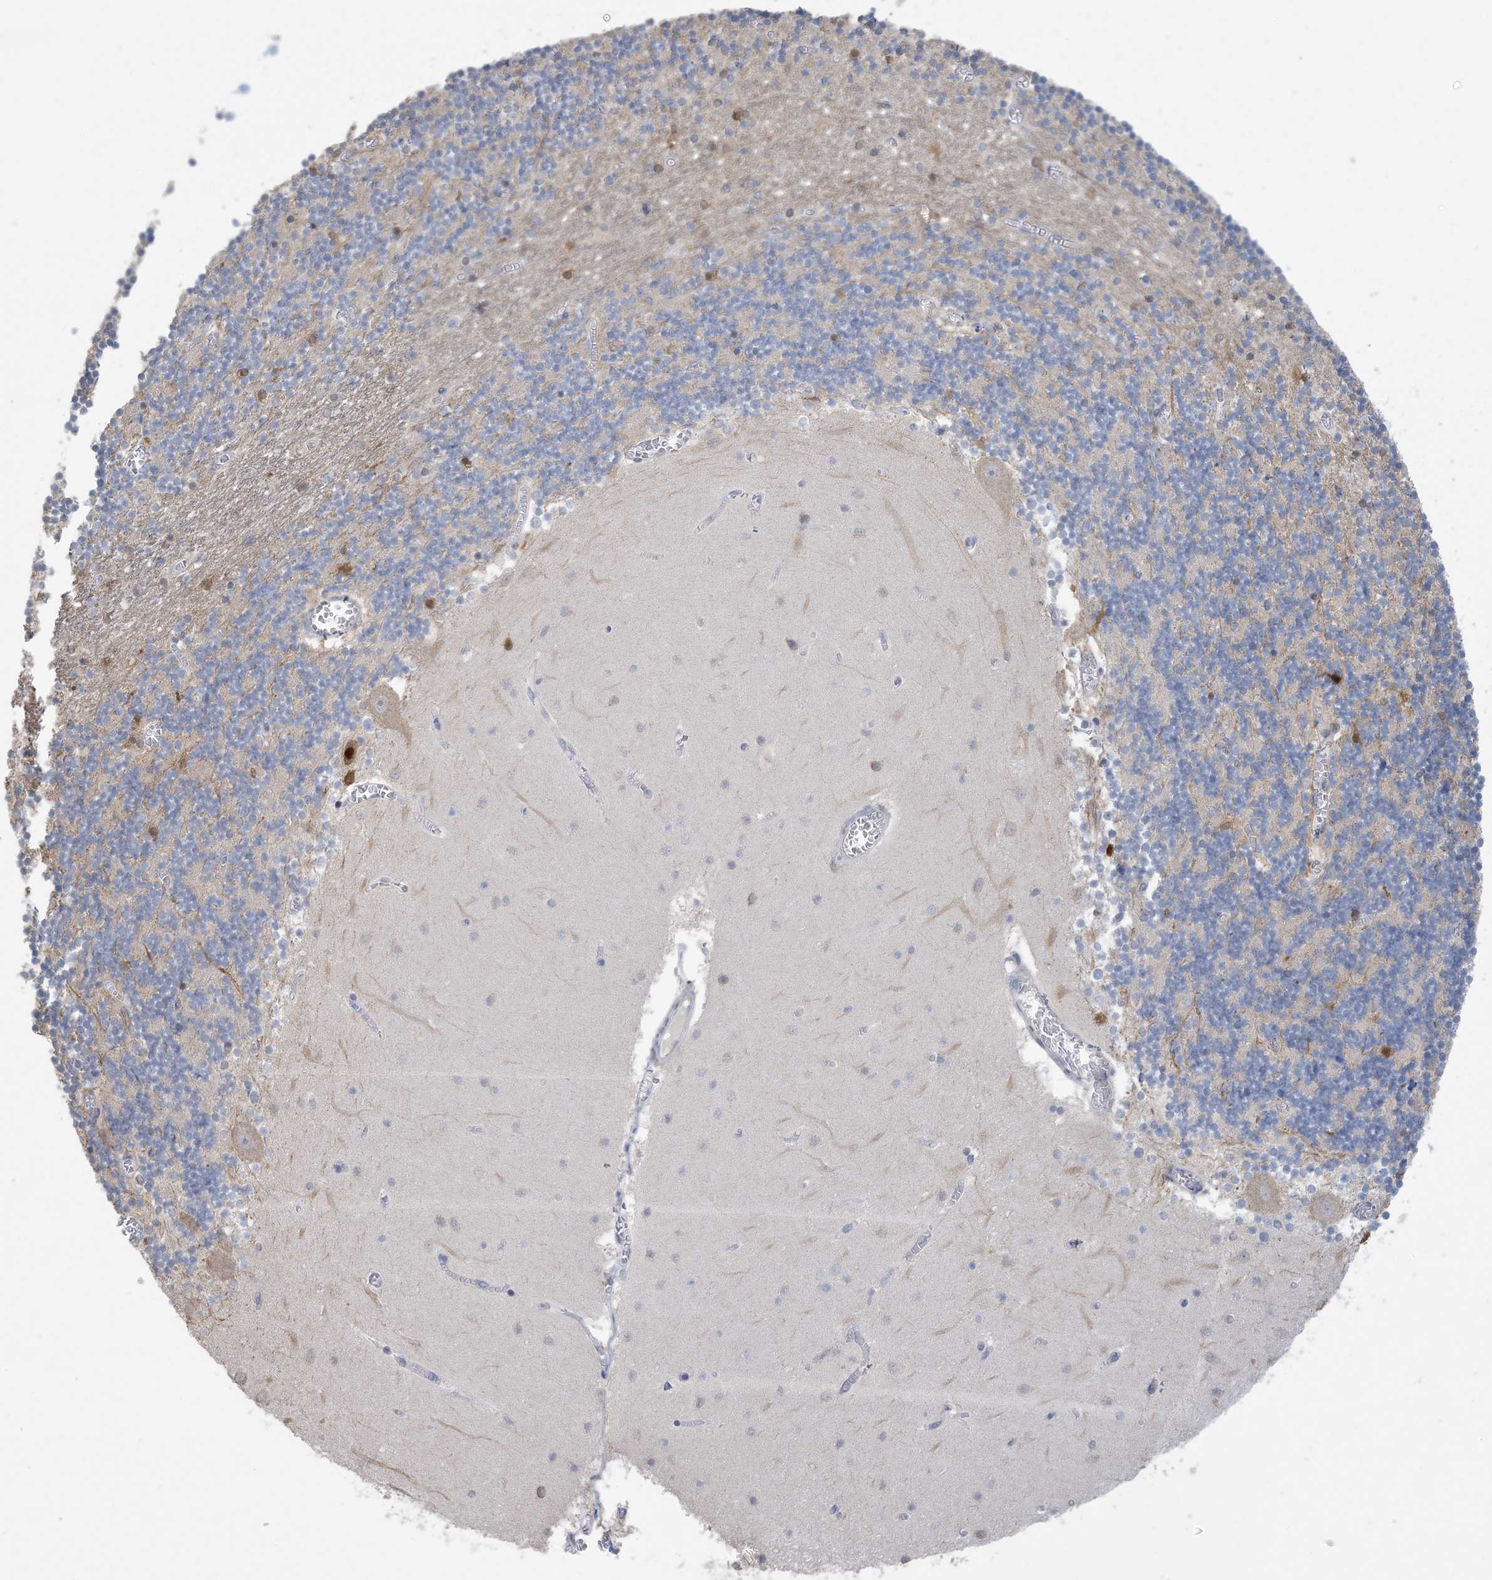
{"staining": {"intensity": "negative", "quantity": "none", "location": "none"}, "tissue": "cerebellum", "cell_type": "Cells in granular layer", "image_type": "normal", "snomed": [{"axis": "morphology", "description": "Normal tissue, NOS"}, {"axis": "topography", "description": "Cerebellum"}], "caption": "DAB immunohistochemical staining of unremarkable human cerebellum demonstrates no significant staining in cells in granular layer.", "gene": "HMGCS1", "patient": {"sex": "female", "age": 28}}